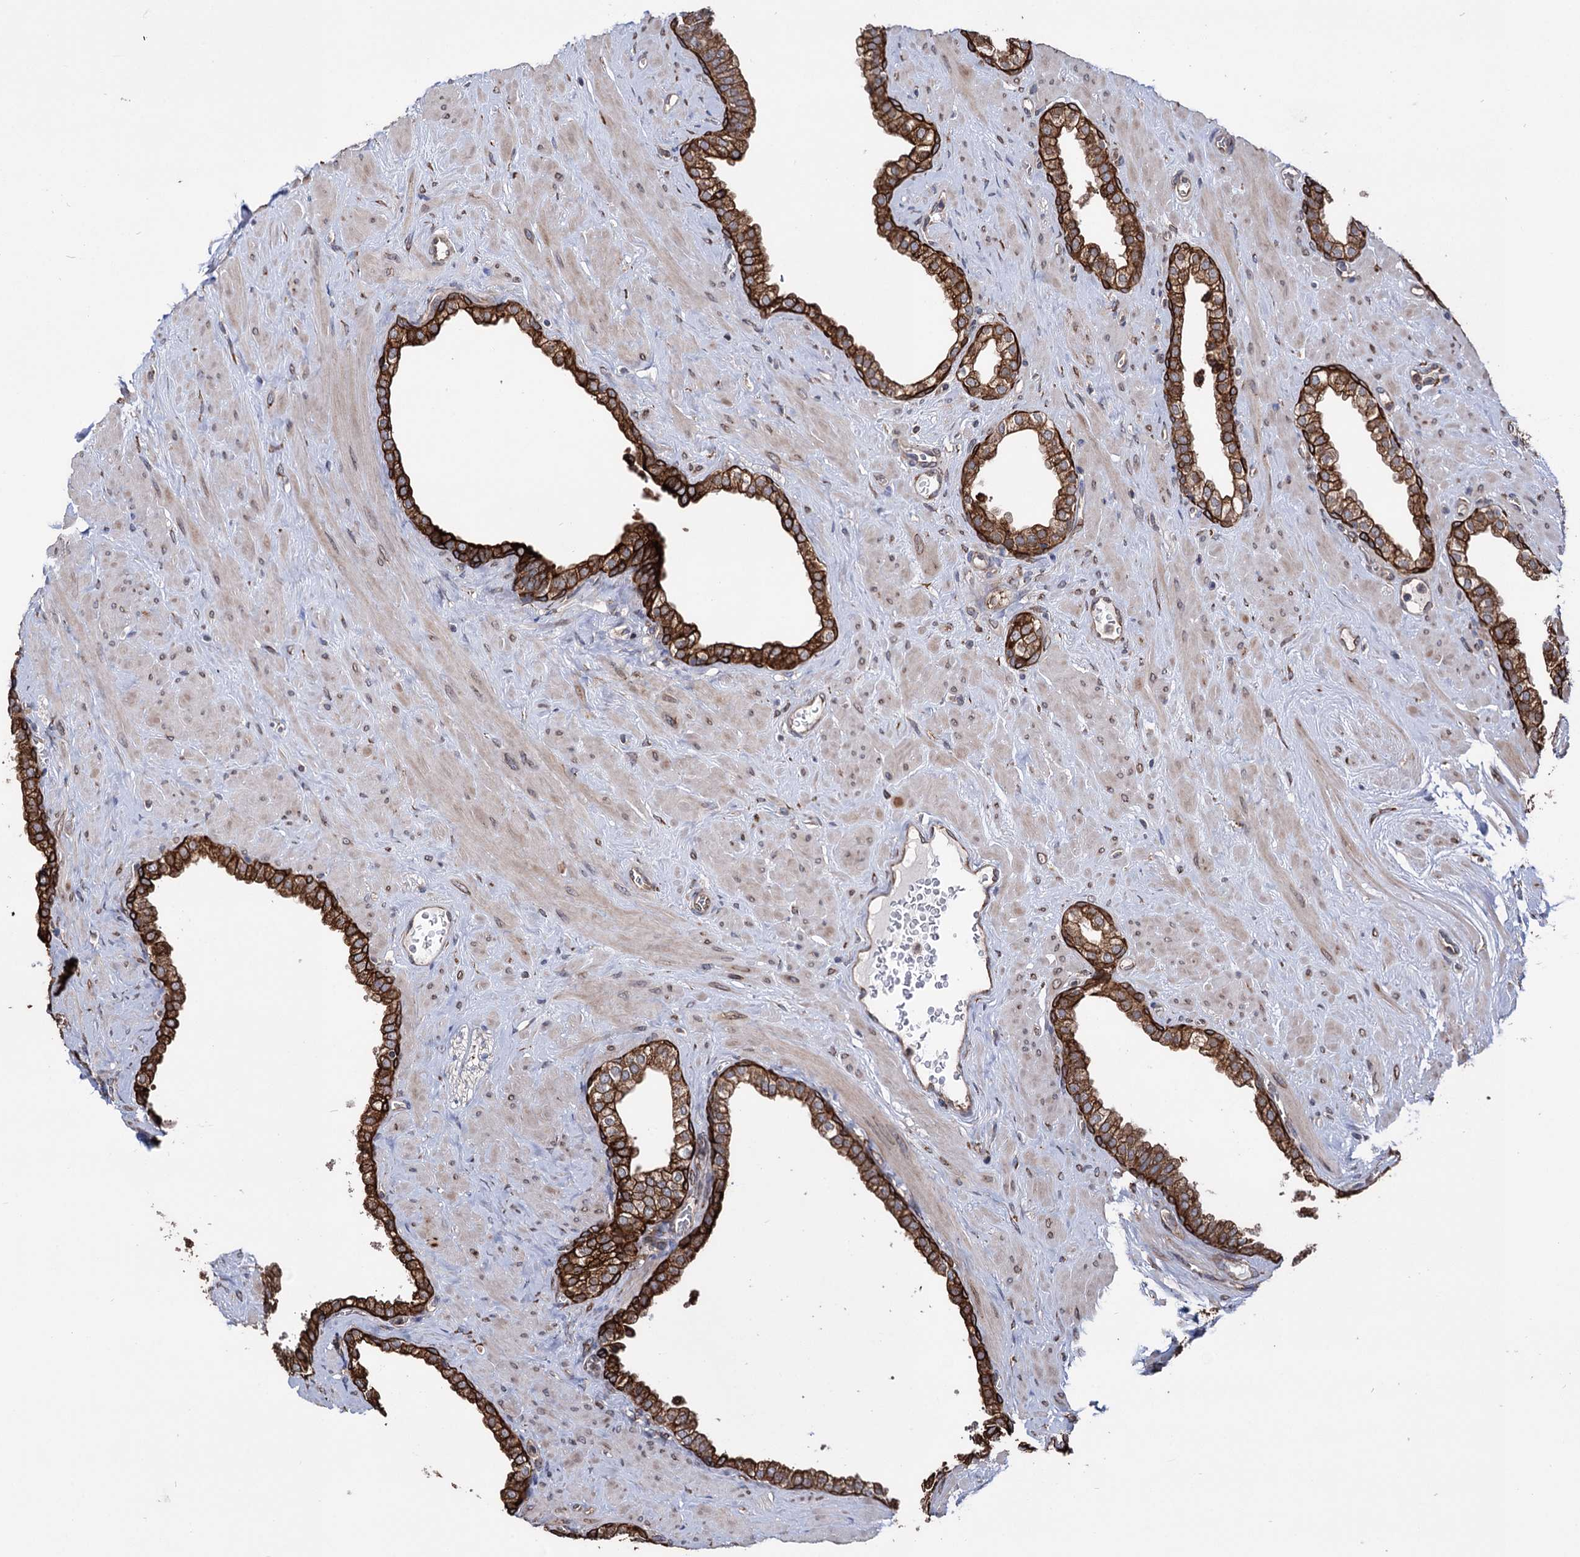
{"staining": {"intensity": "strong", "quantity": ">75%", "location": "cytoplasmic/membranous"}, "tissue": "prostate", "cell_type": "Glandular cells", "image_type": "normal", "snomed": [{"axis": "morphology", "description": "Normal tissue, NOS"}, {"axis": "morphology", "description": "Urothelial carcinoma, Low grade"}, {"axis": "topography", "description": "Urinary bladder"}, {"axis": "topography", "description": "Prostate"}], "caption": "A brown stain highlights strong cytoplasmic/membranous positivity of a protein in glandular cells of normal prostate. The staining was performed using DAB (3,3'-diaminobenzidine) to visualize the protein expression in brown, while the nuclei were stained in blue with hematoxylin (Magnification: 20x).", "gene": "CDAN1", "patient": {"sex": "male", "age": 60}}